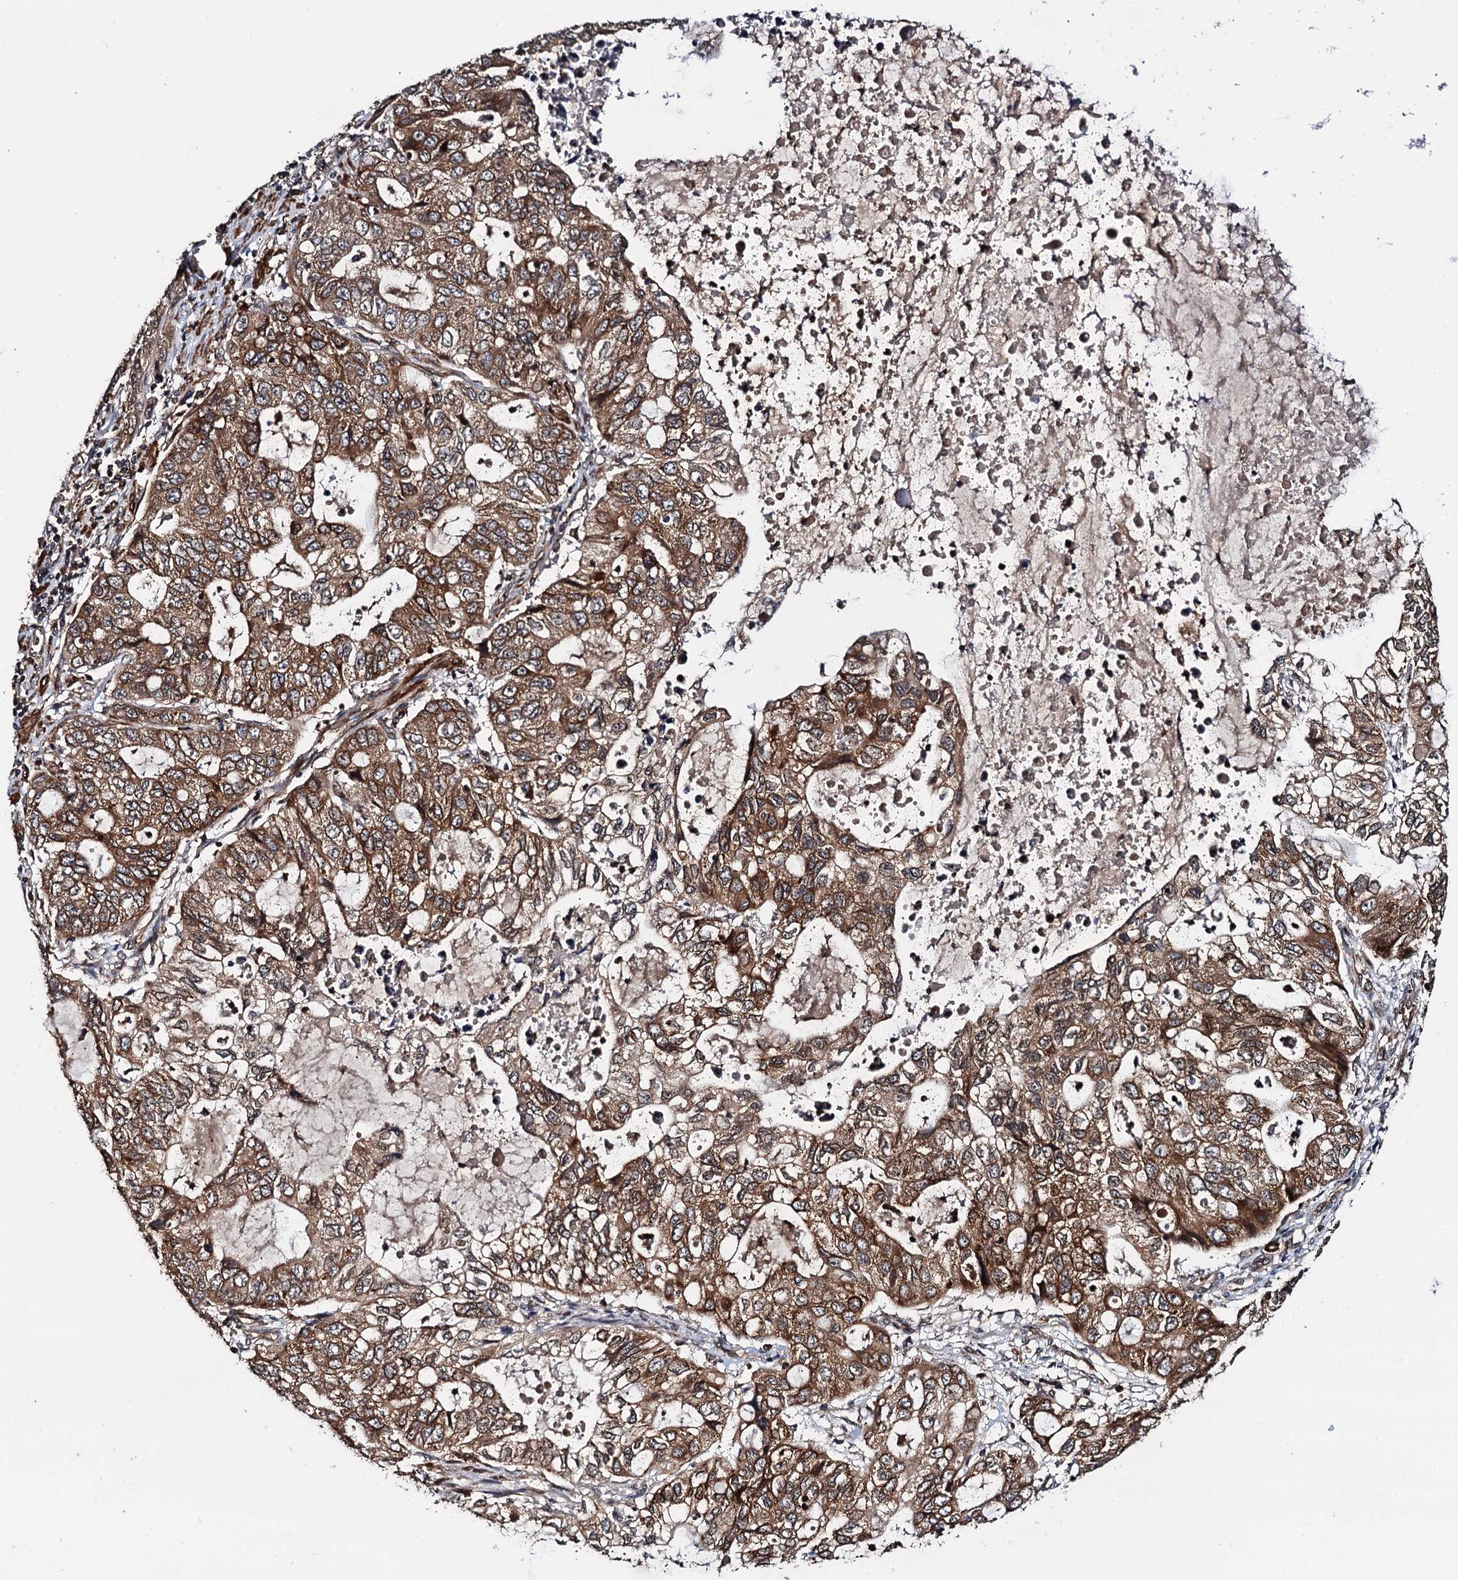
{"staining": {"intensity": "moderate", "quantity": ">75%", "location": "cytoplasmic/membranous"}, "tissue": "stomach cancer", "cell_type": "Tumor cells", "image_type": "cancer", "snomed": [{"axis": "morphology", "description": "Adenocarcinoma, NOS"}, {"axis": "topography", "description": "Stomach, upper"}], "caption": "The micrograph shows staining of stomach cancer, revealing moderate cytoplasmic/membranous protein staining (brown color) within tumor cells.", "gene": "BORA", "patient": {"sex": "female", "age": 52}}